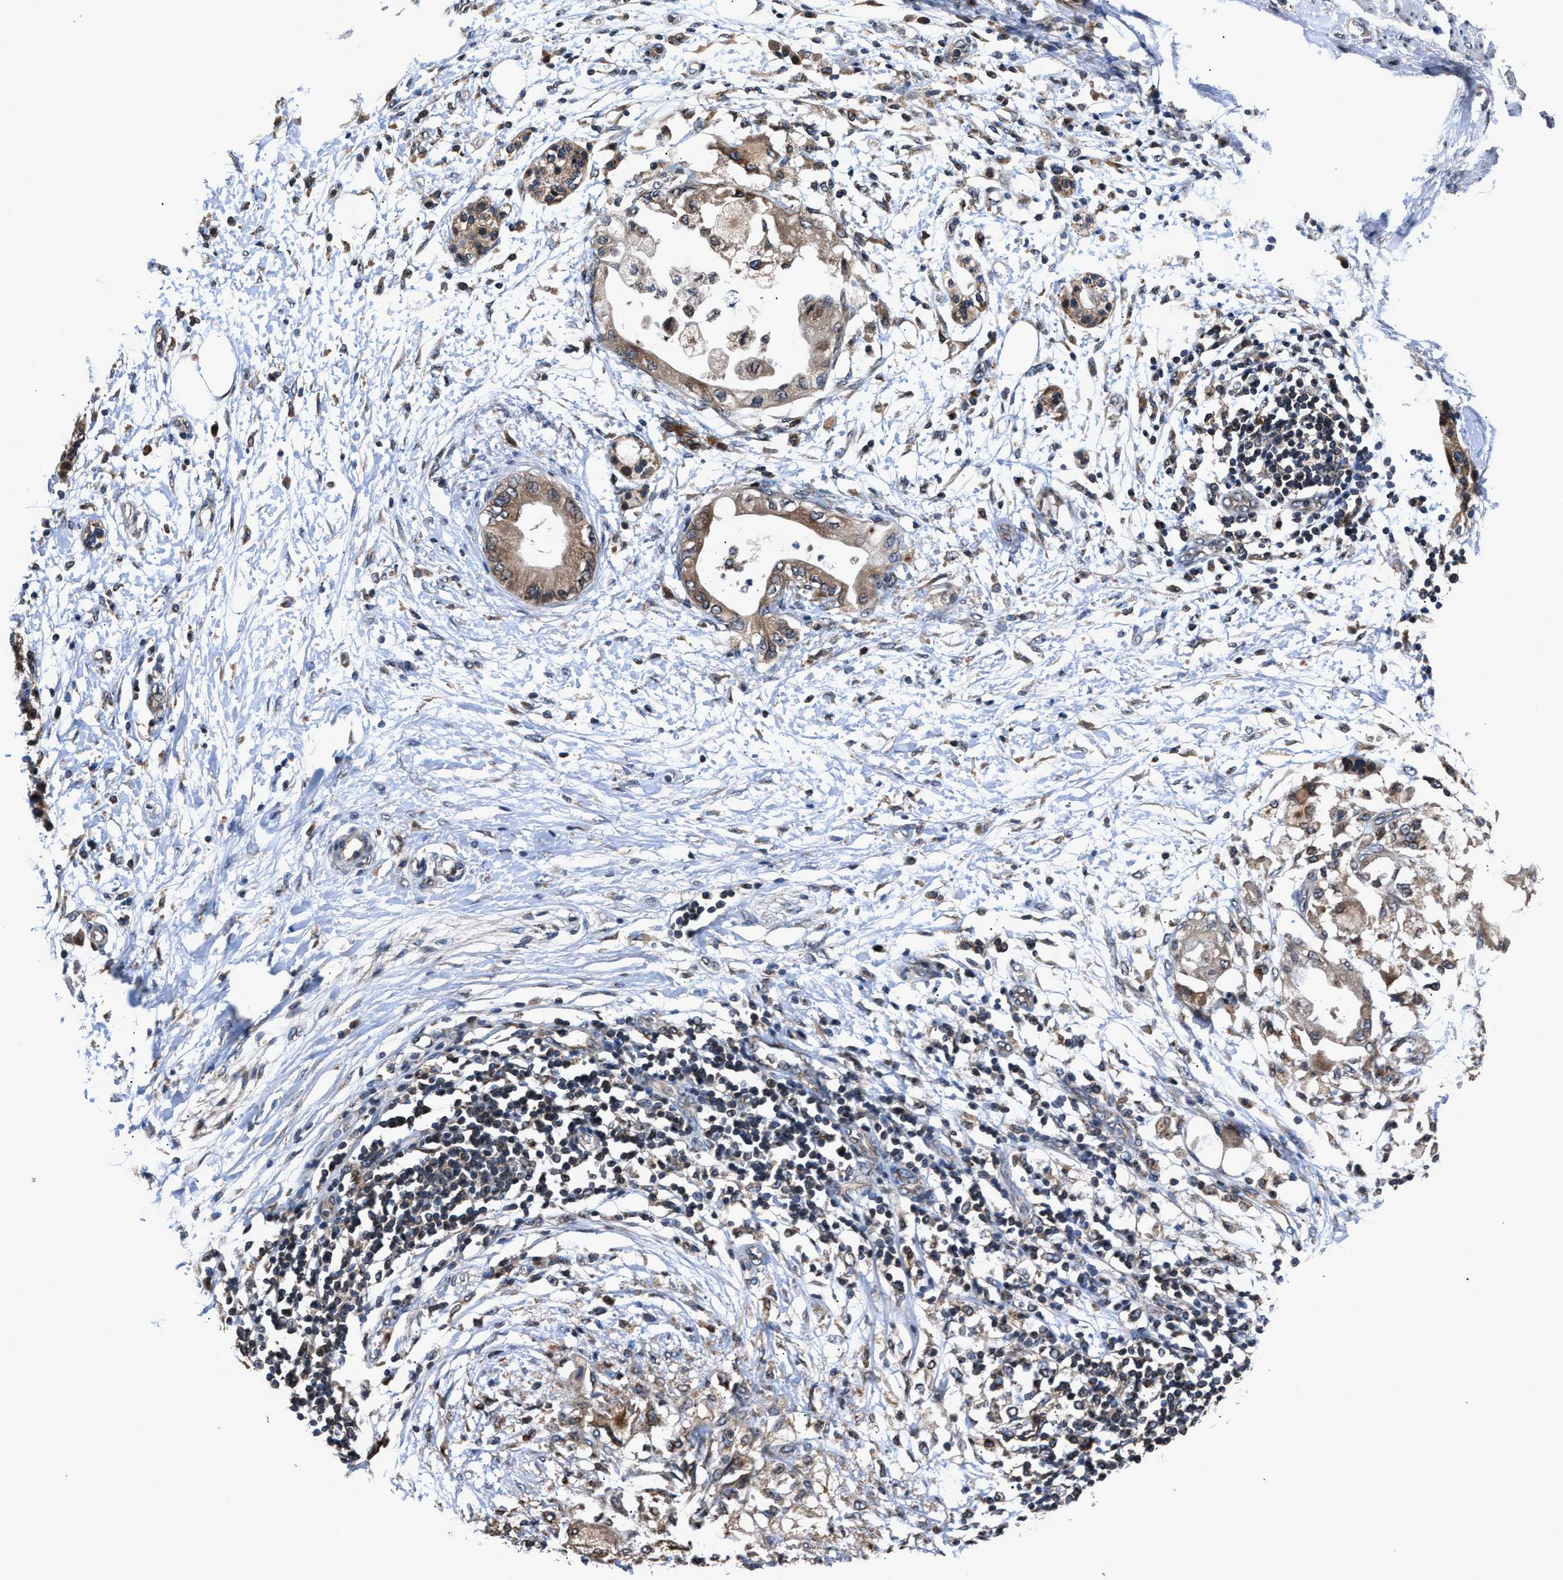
{"staining": {"intensity": "weak", "quantity": ">75%", "location": "cytoplasmic/membranous,nuclear"}, "tissue": "soft tissue", "cell_type": "Fibroblasts", "image_type": "normal", "snomed": [{"axis": "morphology", "description": "Normal tissue, NOS"}, {"axis": "morphology", "description": "Adenocarcinoma, NOS"}, {"axis": "topography", "description": "Duodenum"}, {"axis": "topography", "description": "Peripheral nerve tissue"}], "caption": "Immunohistochemical staining of normal soft tissue exhibits weak cytoplasmic/membranous,nuclear protein staining in about >75% of fibroblasts. (IHC, brightfield microscopy, high magnification).", "gene": "TNRC18", "patient": {"sex": "female", "age": 60}}